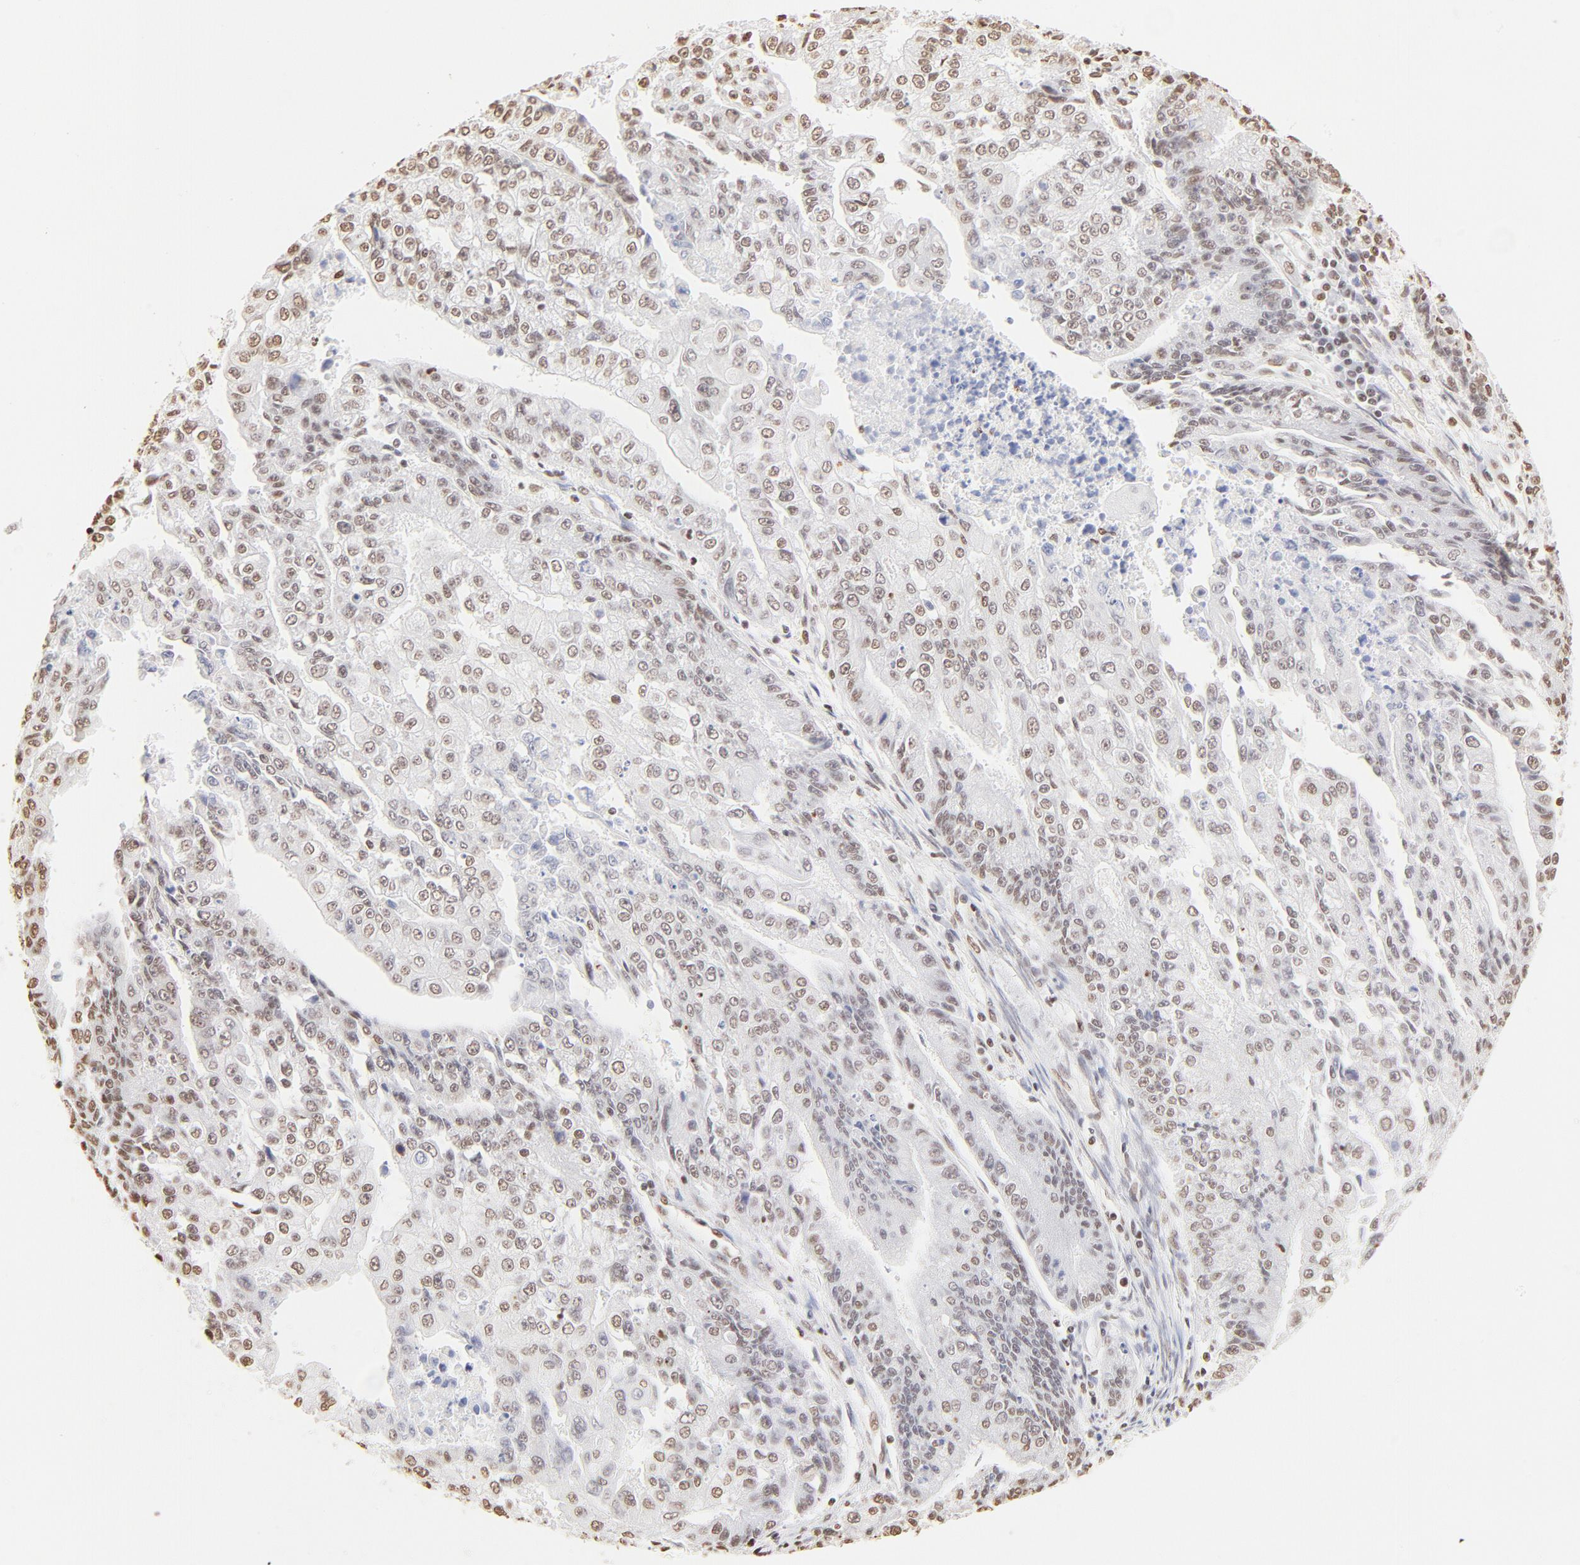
{"staining": {"intensity": "weak", "quantity": "25%-75%", "location": "nuclear"}, "tissue": "endometrial cancer", "cell_type": "Tumor cells", "image_type": "cancer", "snomed": [{"axis": "morphology", "description": "Adenocarcinoma, NOS"}, {"axis": "topography", "description": "Endometrium"}], "caption": "Tumor cells display low levels of weak nuclear positivity in approximately 25%-75% of cells in human endometrial cancer (adenocarcinoma).", "gene": "ZNF540", "patient": {"sex": "female", "age": 75}}